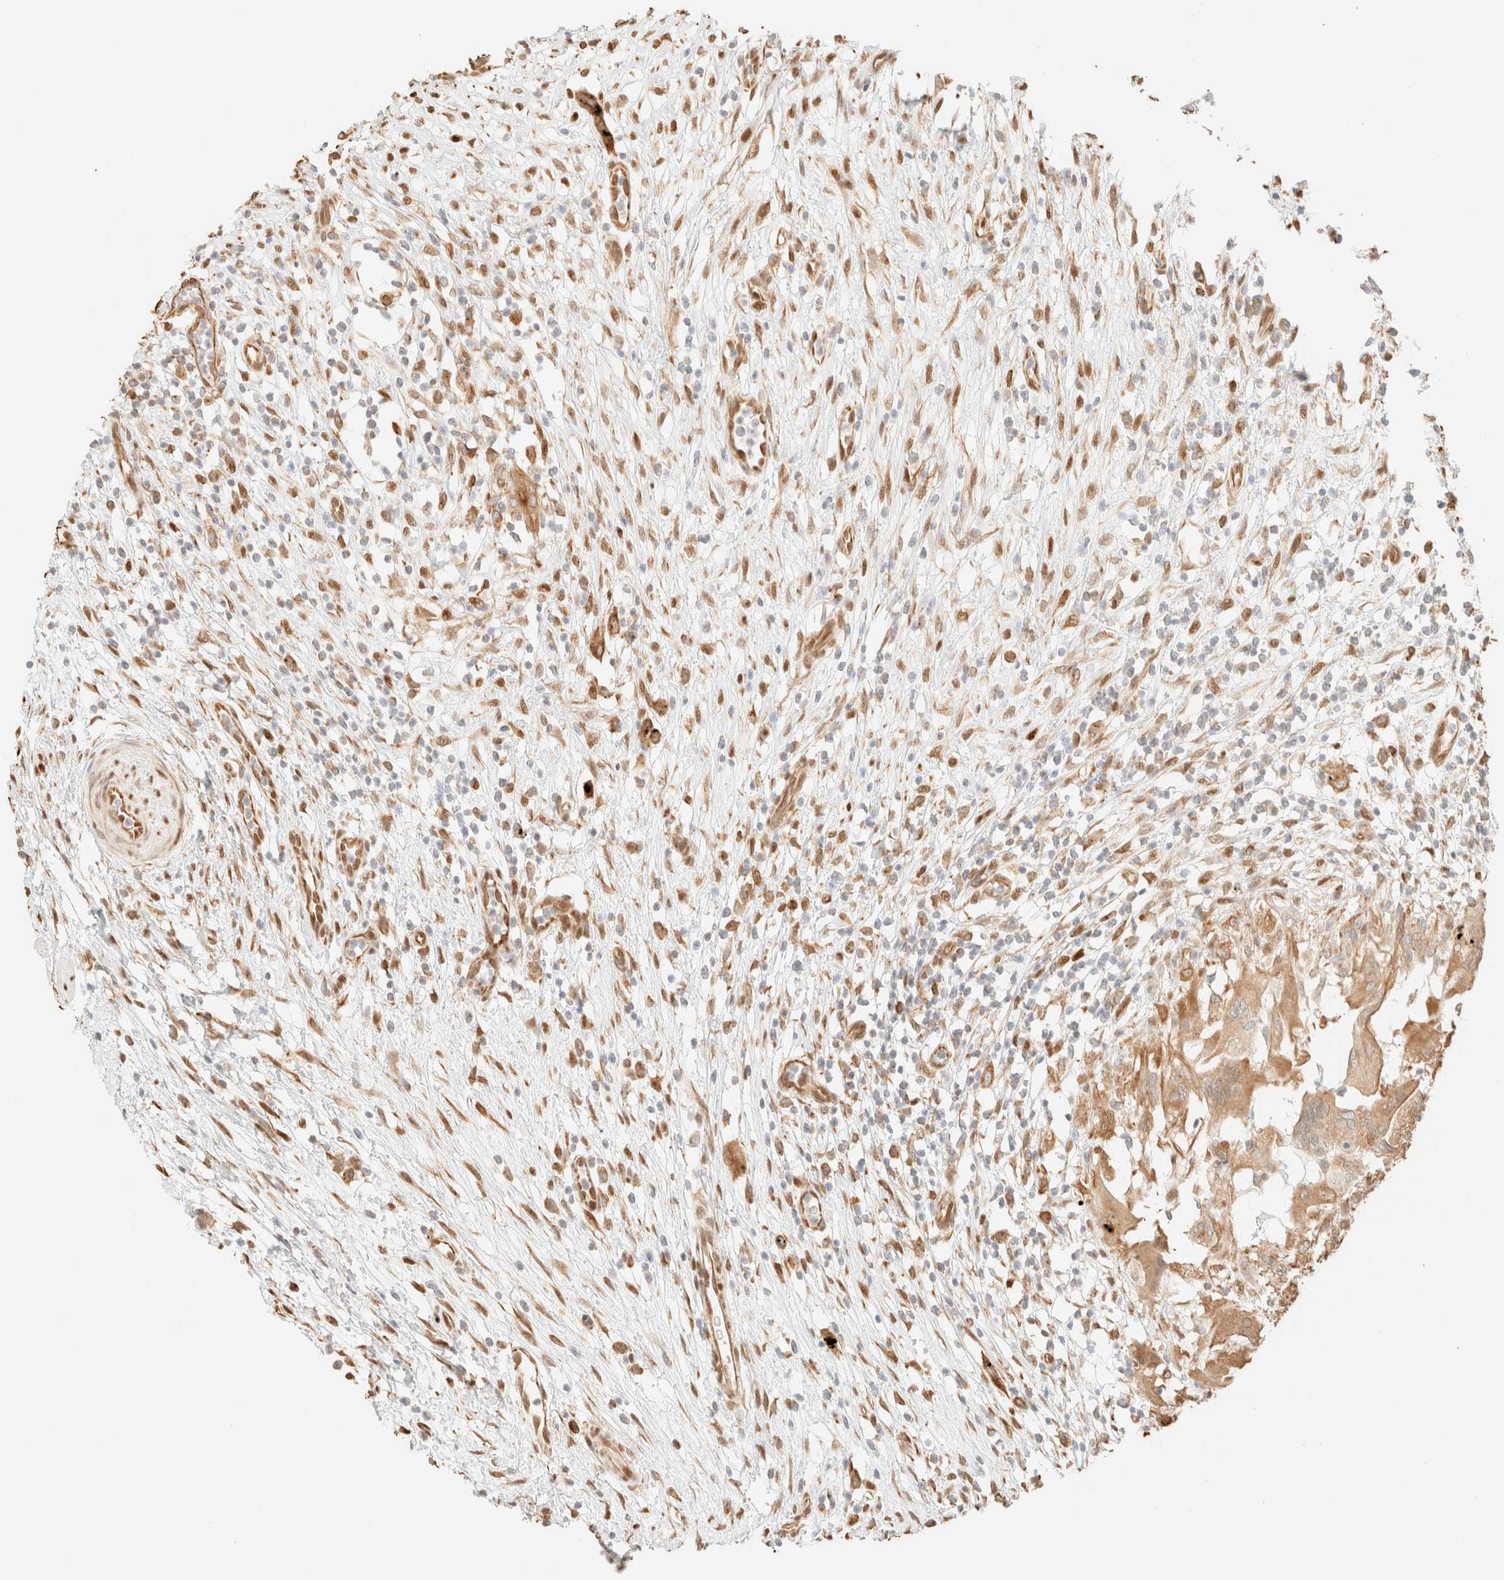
{"staining": {"intensity": "moderate", "quantity": ">75%", "location": "cytoplasmic/membranous"}, "tissue": "urothelial cancer", "cell_type": "Tumor cells", "image_type": "cancer", "snomed": [{"axis": "morphology", "description": "Normal tissue, NOS"}, {"axis": "morphology", "description": "Urothelial carcinoma, Low grade"}, {"axis": "topography", "description": "Smooth muscle"}, {"axis": "topography", "description": "Urinary bladder"}], "caption": "This micrograph shows urothelial carcinoma (low-grade) stained with IHC to label a protein in brown. The cytoplasmic/membranous of tumor cells show moderate positivity for the protein. Nuclei are counter-stained blue.", "gene": "ZSCAN18", "patient": {"sex": "male", "age": 60}}